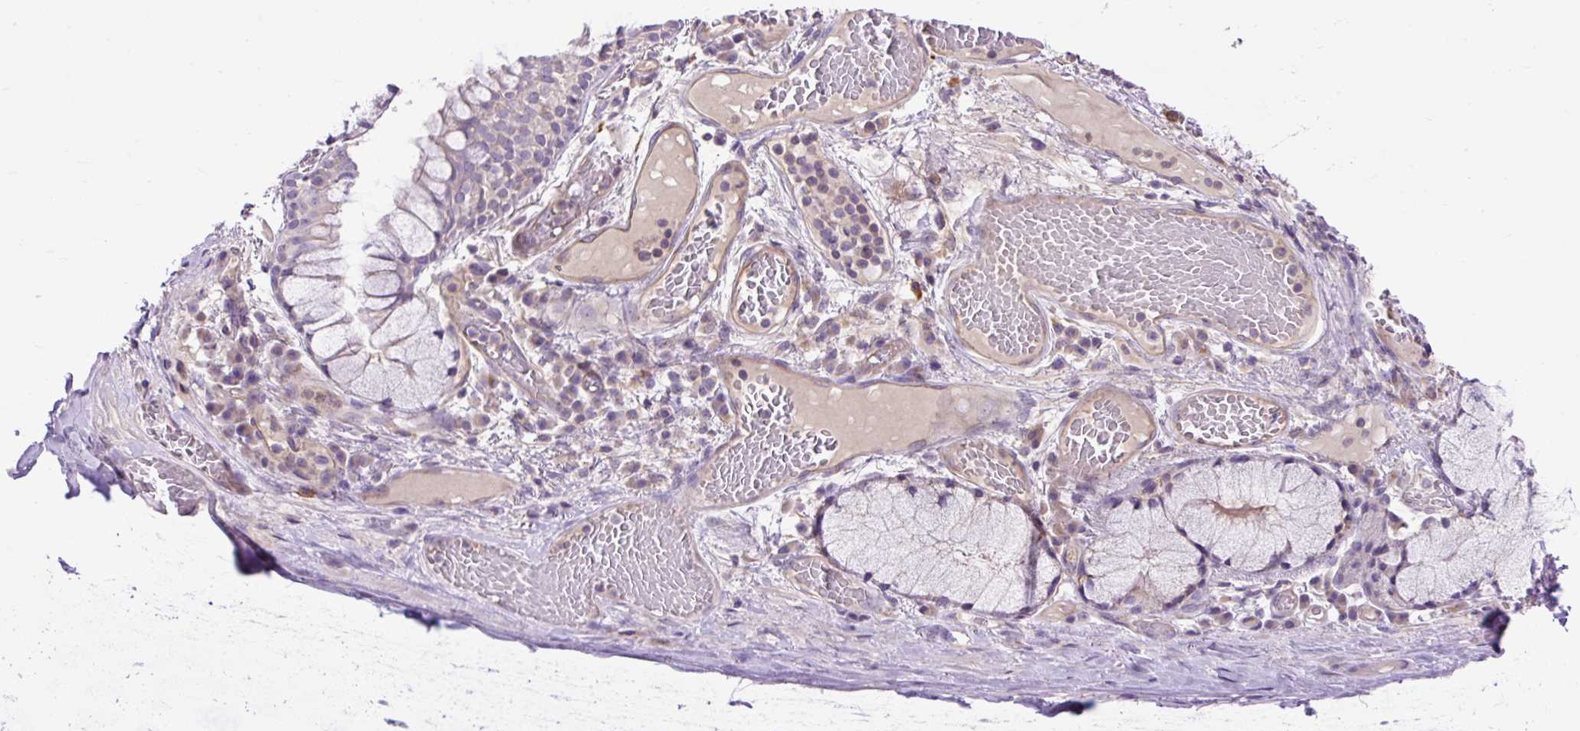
{"staining": {"intensity": "negative", "quantity": "none", "location": "none"}, "tissue": "soft tissue", "cell_type": "Chondrocytes", "image_type": "normal", "snomed": [{"axis": "morphology", "description": "Normal tissue, NOS"}, {"axis": "topography", "description": "Cartilage tissue"}, {"axis": "topography", "description": "Bronchus"}], "caption": "Chondrocytes show no significant protein expression in unremarkable soft tissue. (Immunohistochemistry, brightfield microscopy, high magnification).", "gene": "HEXB", "patient": {"sex": "male", "age": 56}}